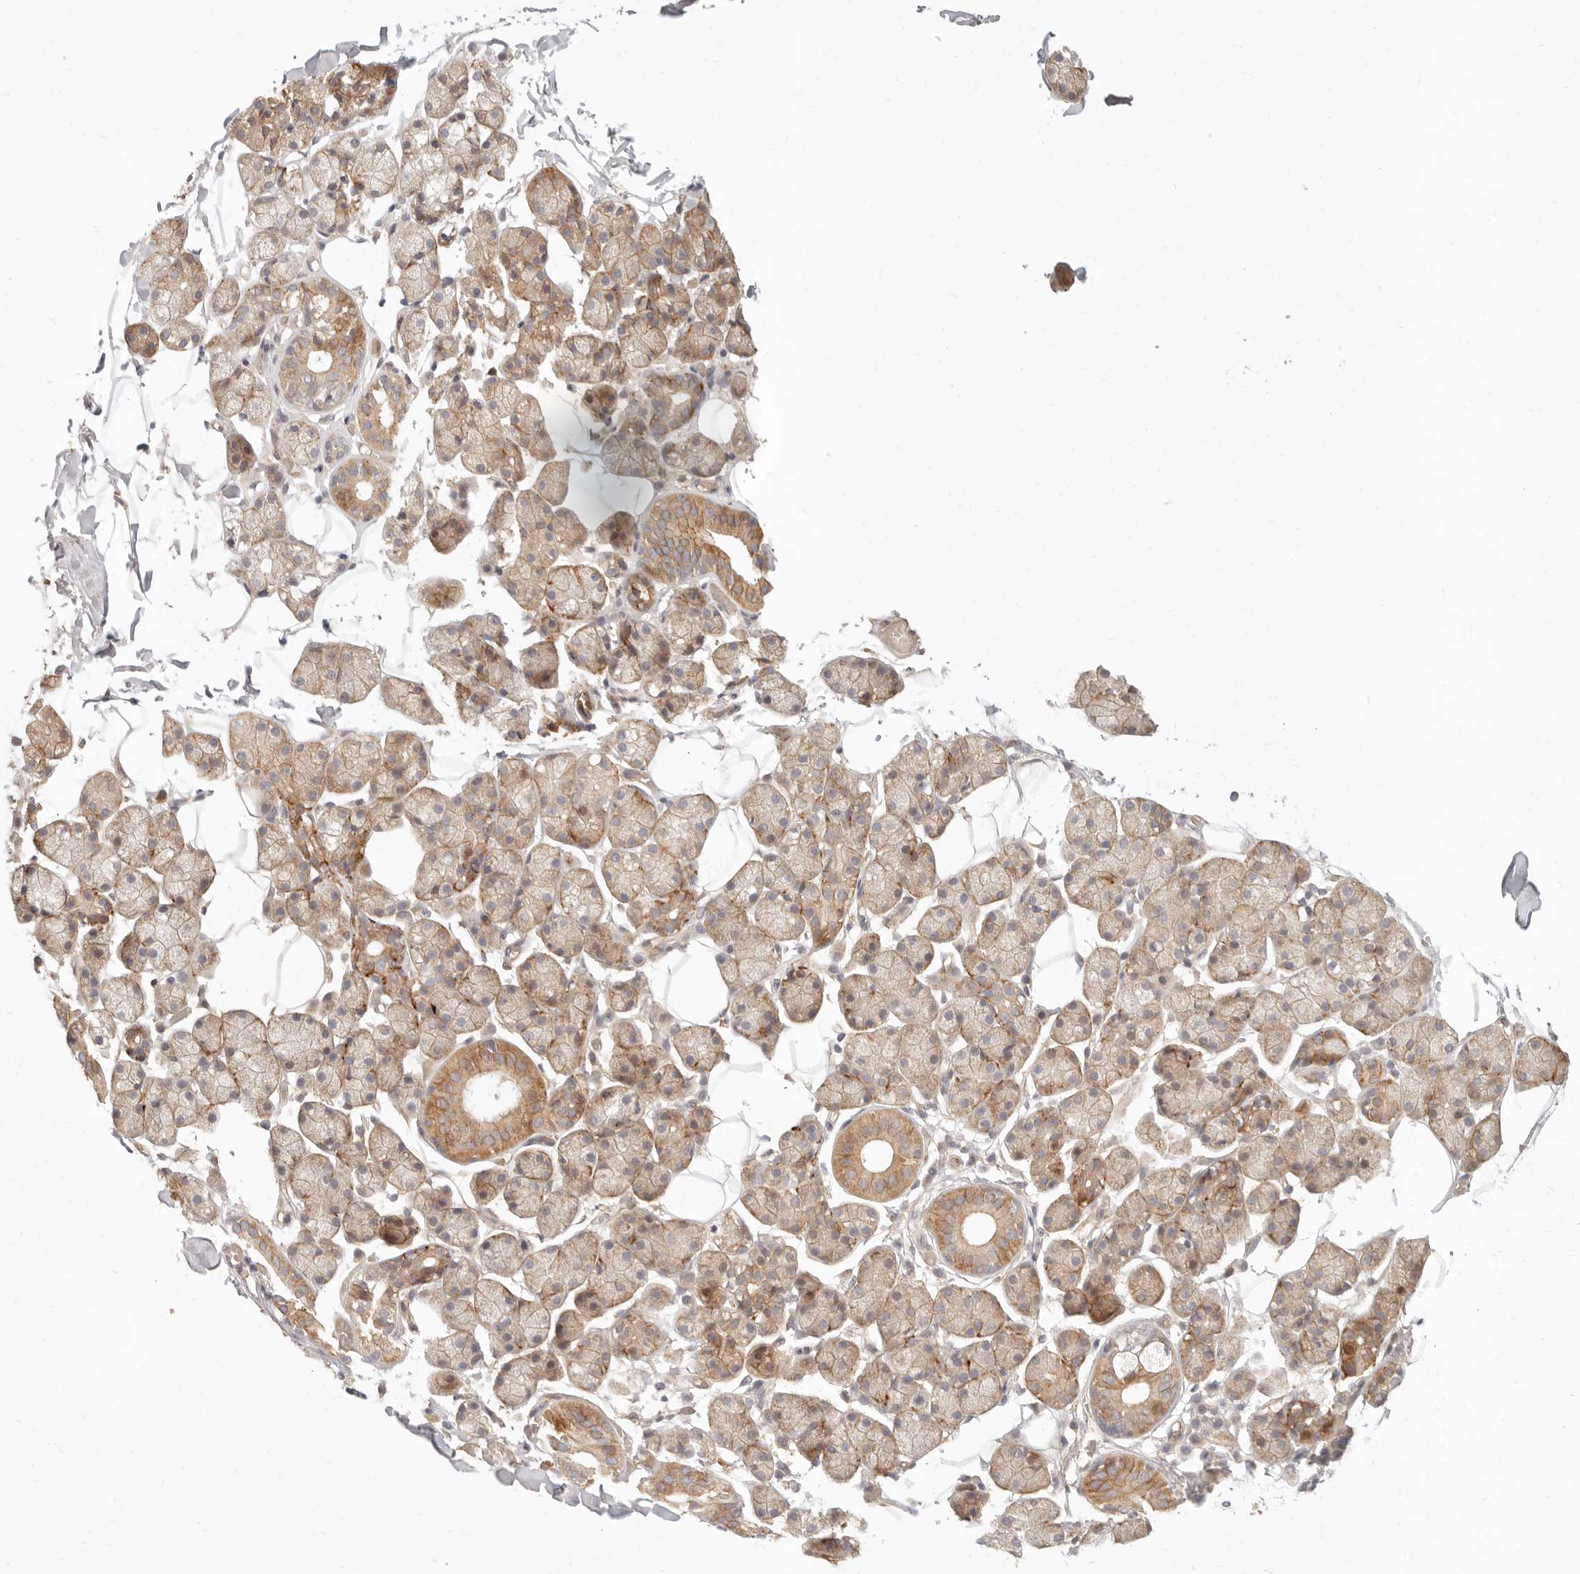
{"staining": {"intensity": "moderate", "quantity": "25%-75%", "location": "cytoplasmic/membranous"}, "tissue": "salivary gland", "cell_type": "Glandular cells", "image_type": "normal", "snomed": [{"axis": "morphology", "description": "Normal tissue, NOS"}, {"axis": "topography", "description": "Salivary gland"}], "caption": "DAB immunohistochemical staining of normal human salivary gland exhibits moderate cytoplasmic/membranous protein staining in approximately 25%-75% of glandular cells. Nuclei are stained in blue.", "gene": "PPP1R3B", "patient": {"sex": "female", "age": 33}}